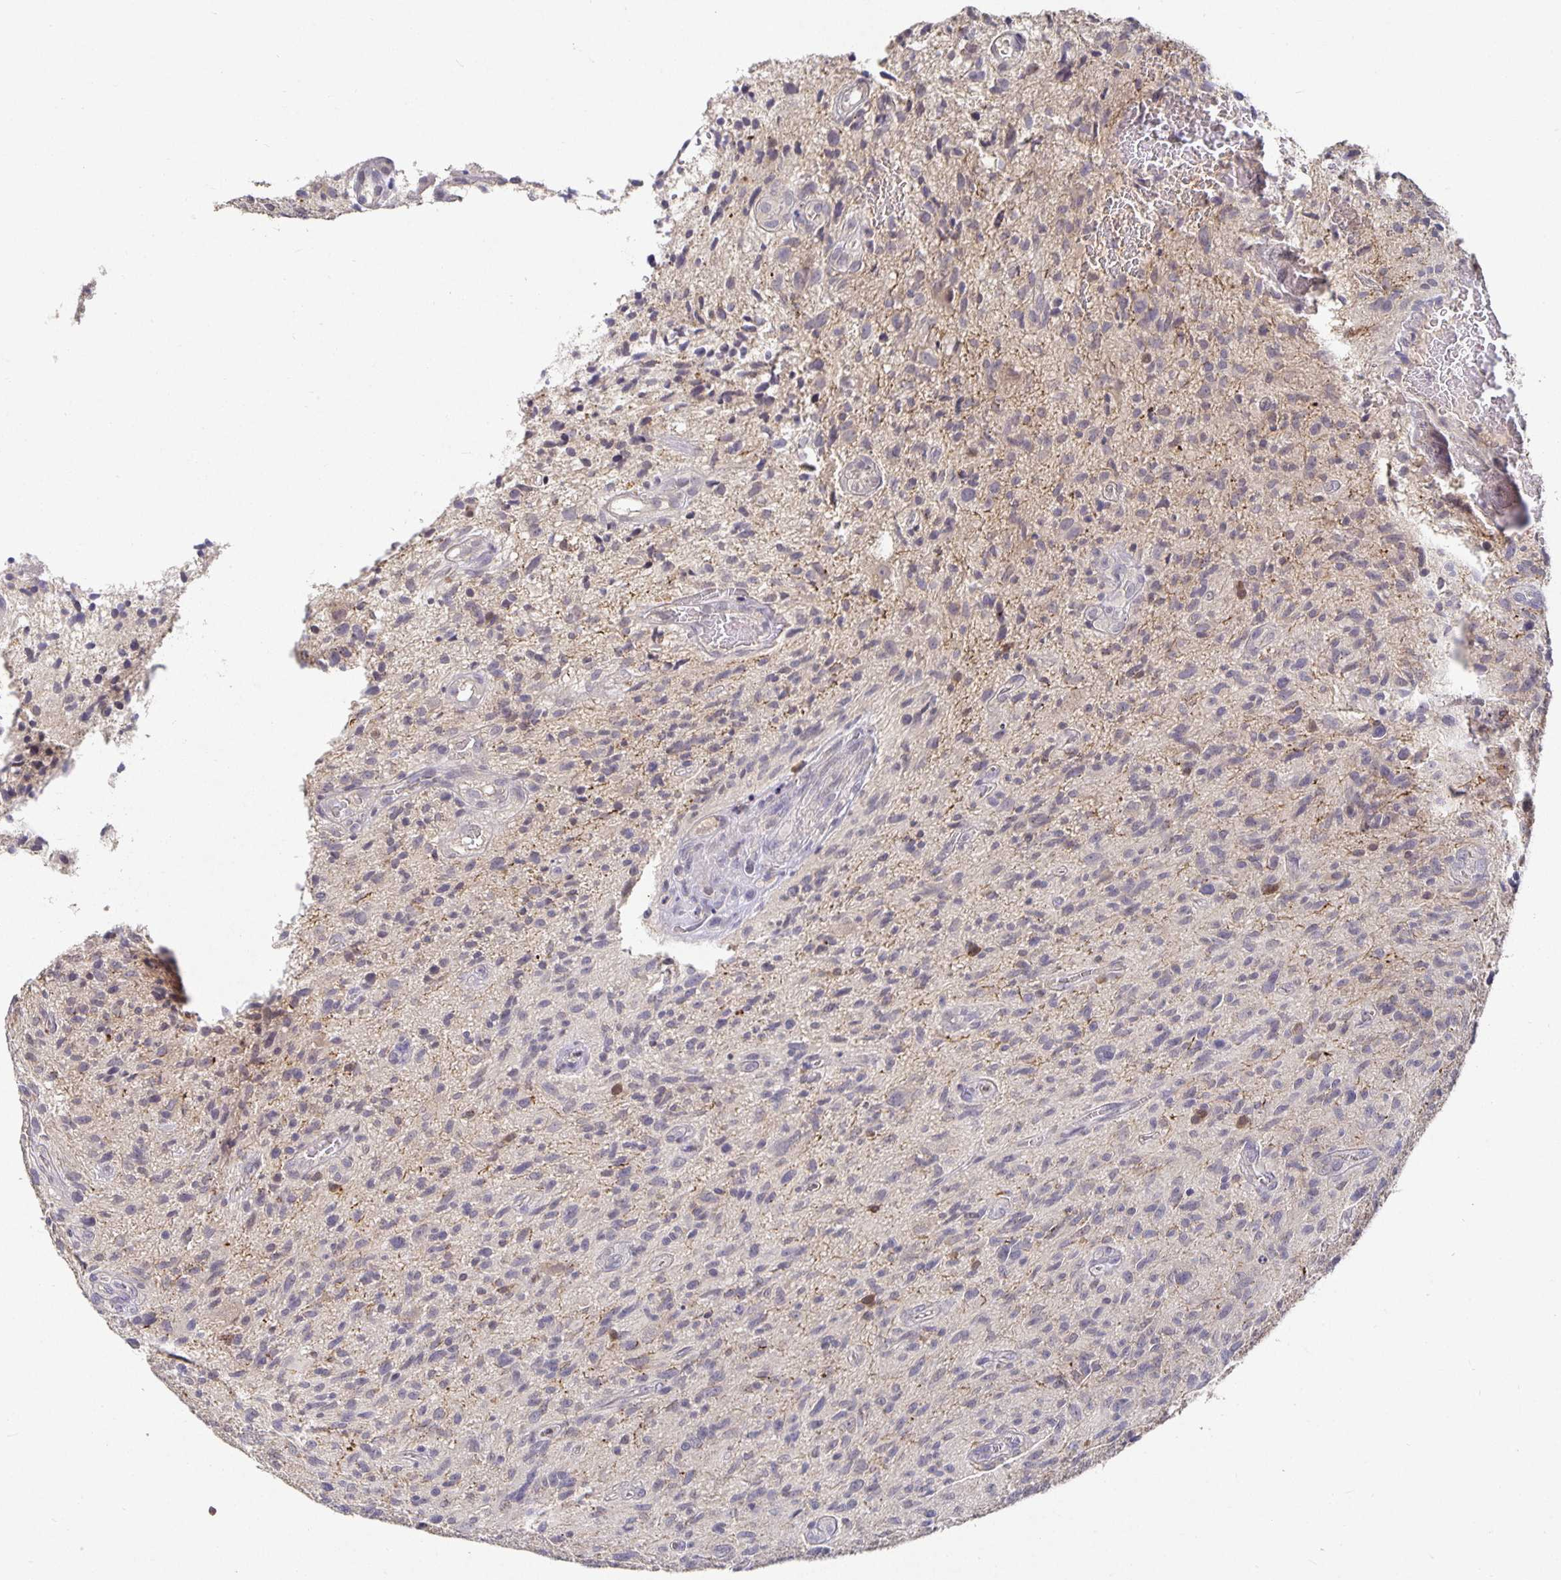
{"staining": {"intensity": "negative", "quantity": "none", "location": "none"}, "tissue": "glioma", "cell_type": "Tumor cells", "image_type": "cancer", "snomed": [{"axis": "morphology", "description": "Glioma, malignant, High grade"}, {"axis": "topography", "description": "Brain"}], "caption": "The micrograph reveals no significant staining in tumor cells of malignant glioma (high-grade). Brightfield microscopy of IHC stained with DAB (3,3'-diaminobenzidine) (brown) and hematoxylin (blue), captured at high magnification.", "gene": "HEPN1", "patient": {"sex": "male", "age": 75}}